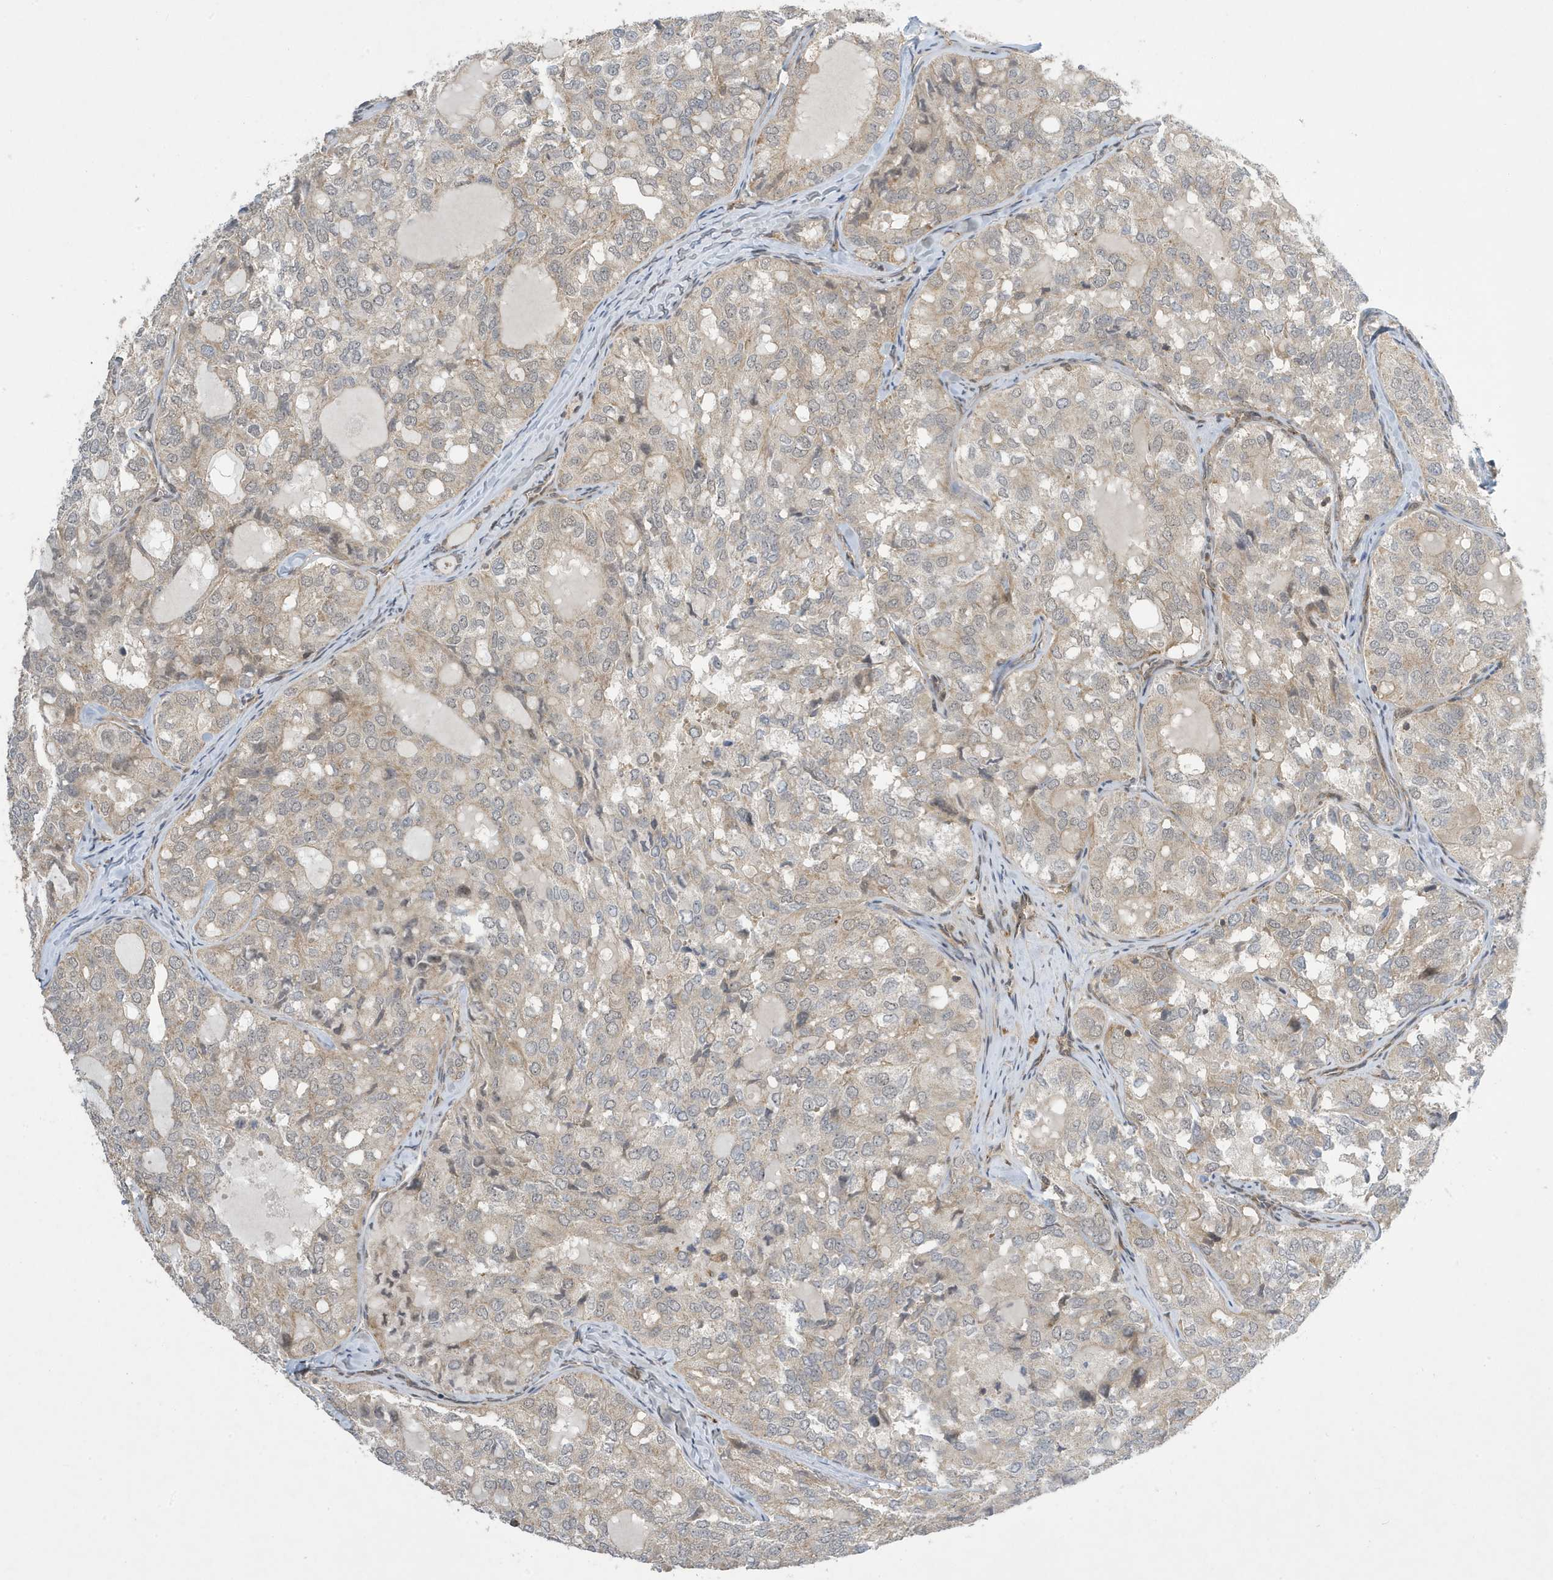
{"staining": {"intensity": "weak", "quantity": "<25%", "location": "cytoplasmic/membranous"}, "tissue": "thyroid cancer", "cell_type": "Tumor cells", "image_type": "cancer", "snomed": [{"axis": "morphology", "description": "Follicular adenoma carcinoma, NOS"}, {"axis": "topography", "description": "Thyroid gland"}], "caption": "Immunohistochemistry image of neoplastic tissue: human thyroid follicular adenoma carcinoma stained with DAB demonstrates no significant protein staining in tumor cells. (DAB immunohistochemistry visualized using brightfield microscopy, high magnification).", "gene": "NCOA7", "patient": {"sex": "male", "age": 75}}